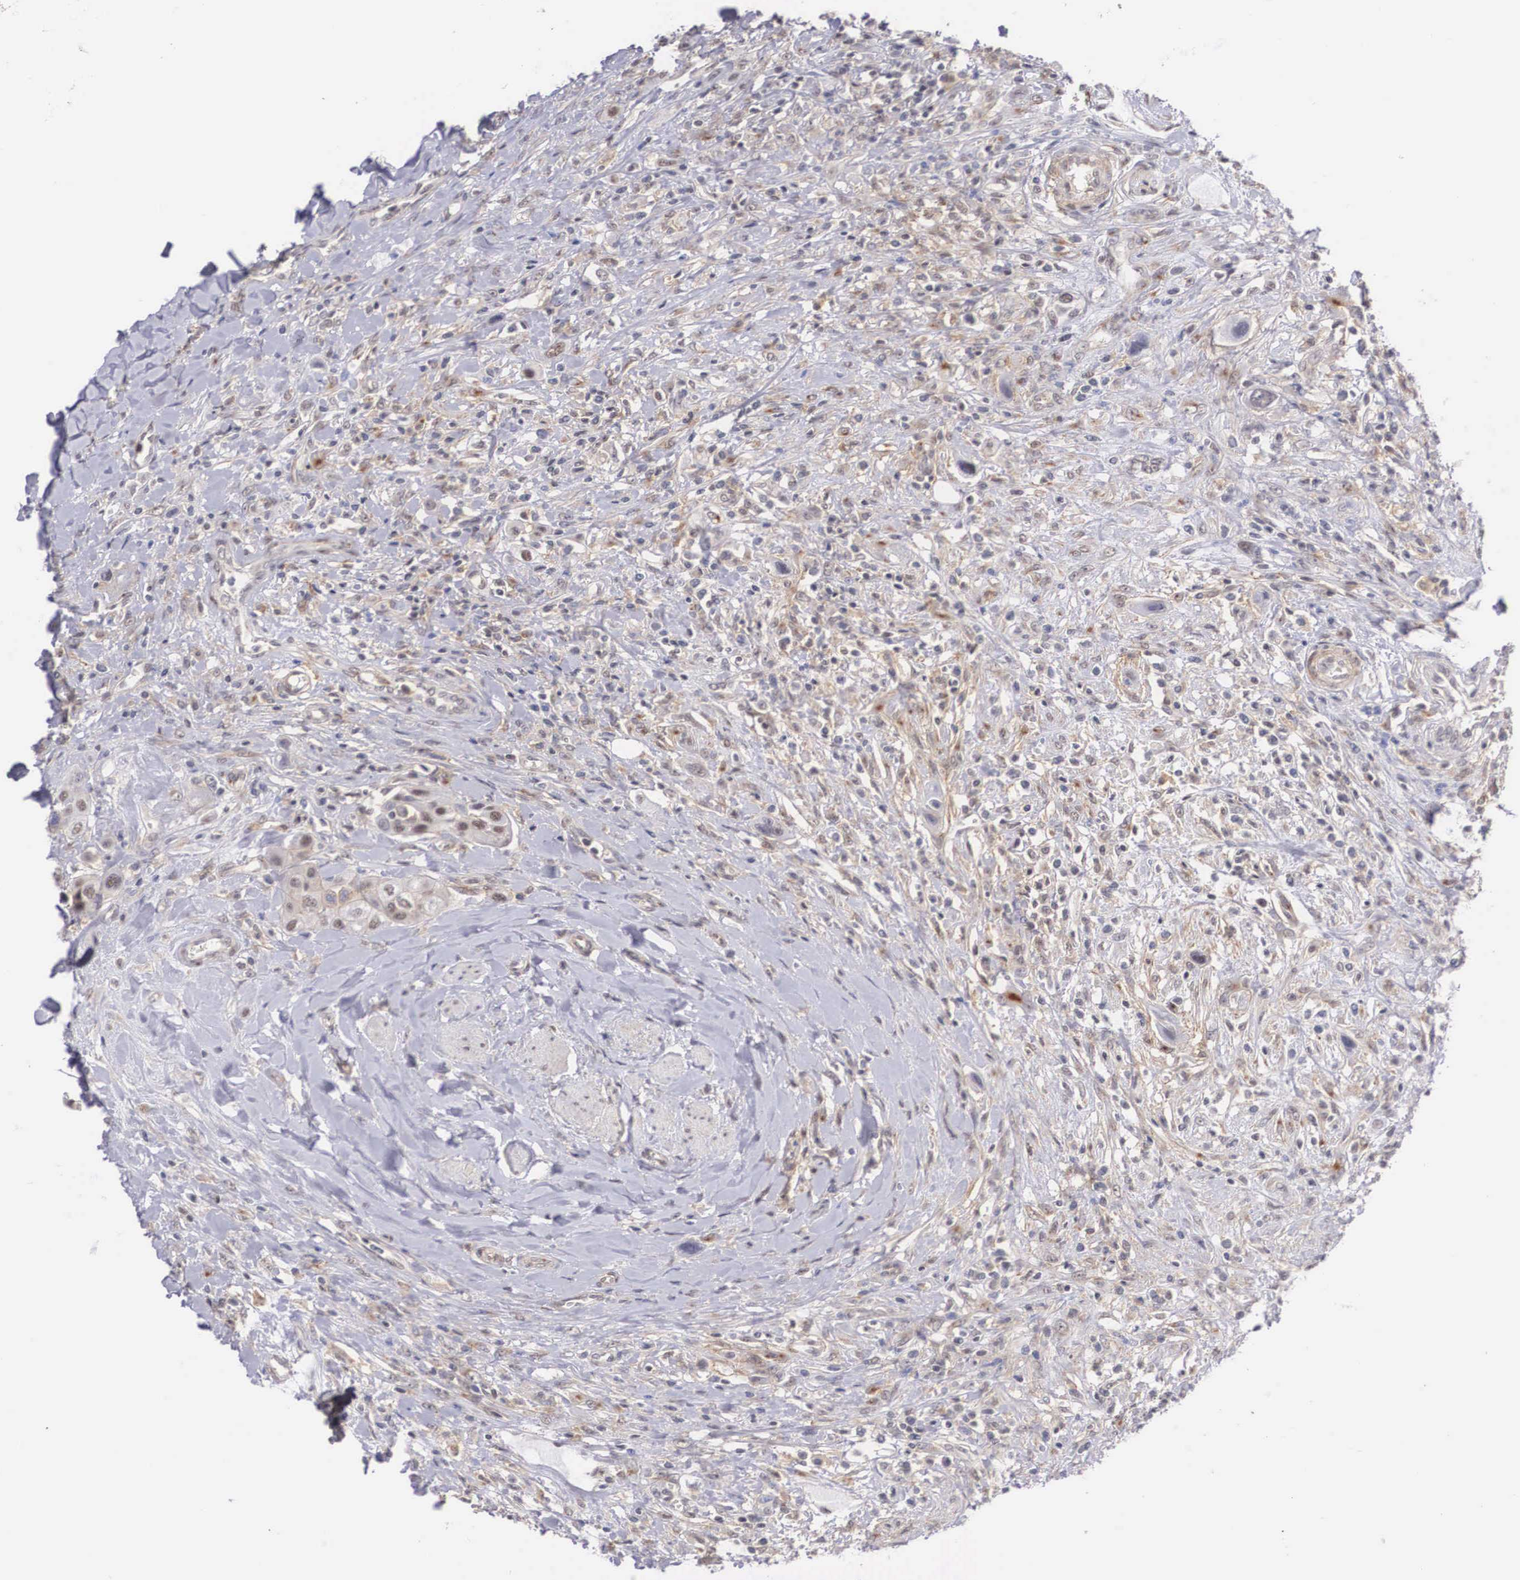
{"staining": {"intensity": "weak", "quantity": "<25%", "location": "cytoplasmic/membranous"}, "tissue": "urothelial cancer", "cell_type": "Tumor cells", "image_type": "cancer", "snomed": [{"axis": "morphology", "description": "Urothelial carcinoma, High grade"}, {"axis": "topography", "description": "Urinary bladder"}], "caption": "The immunohistochemistry (IHC) histopathology image has no significant expression in tumor cells of urothelial carcinoma (high-grade) tissue.", "gene": "NR4A2", "patient": {"sex": "male", "age": 50}}